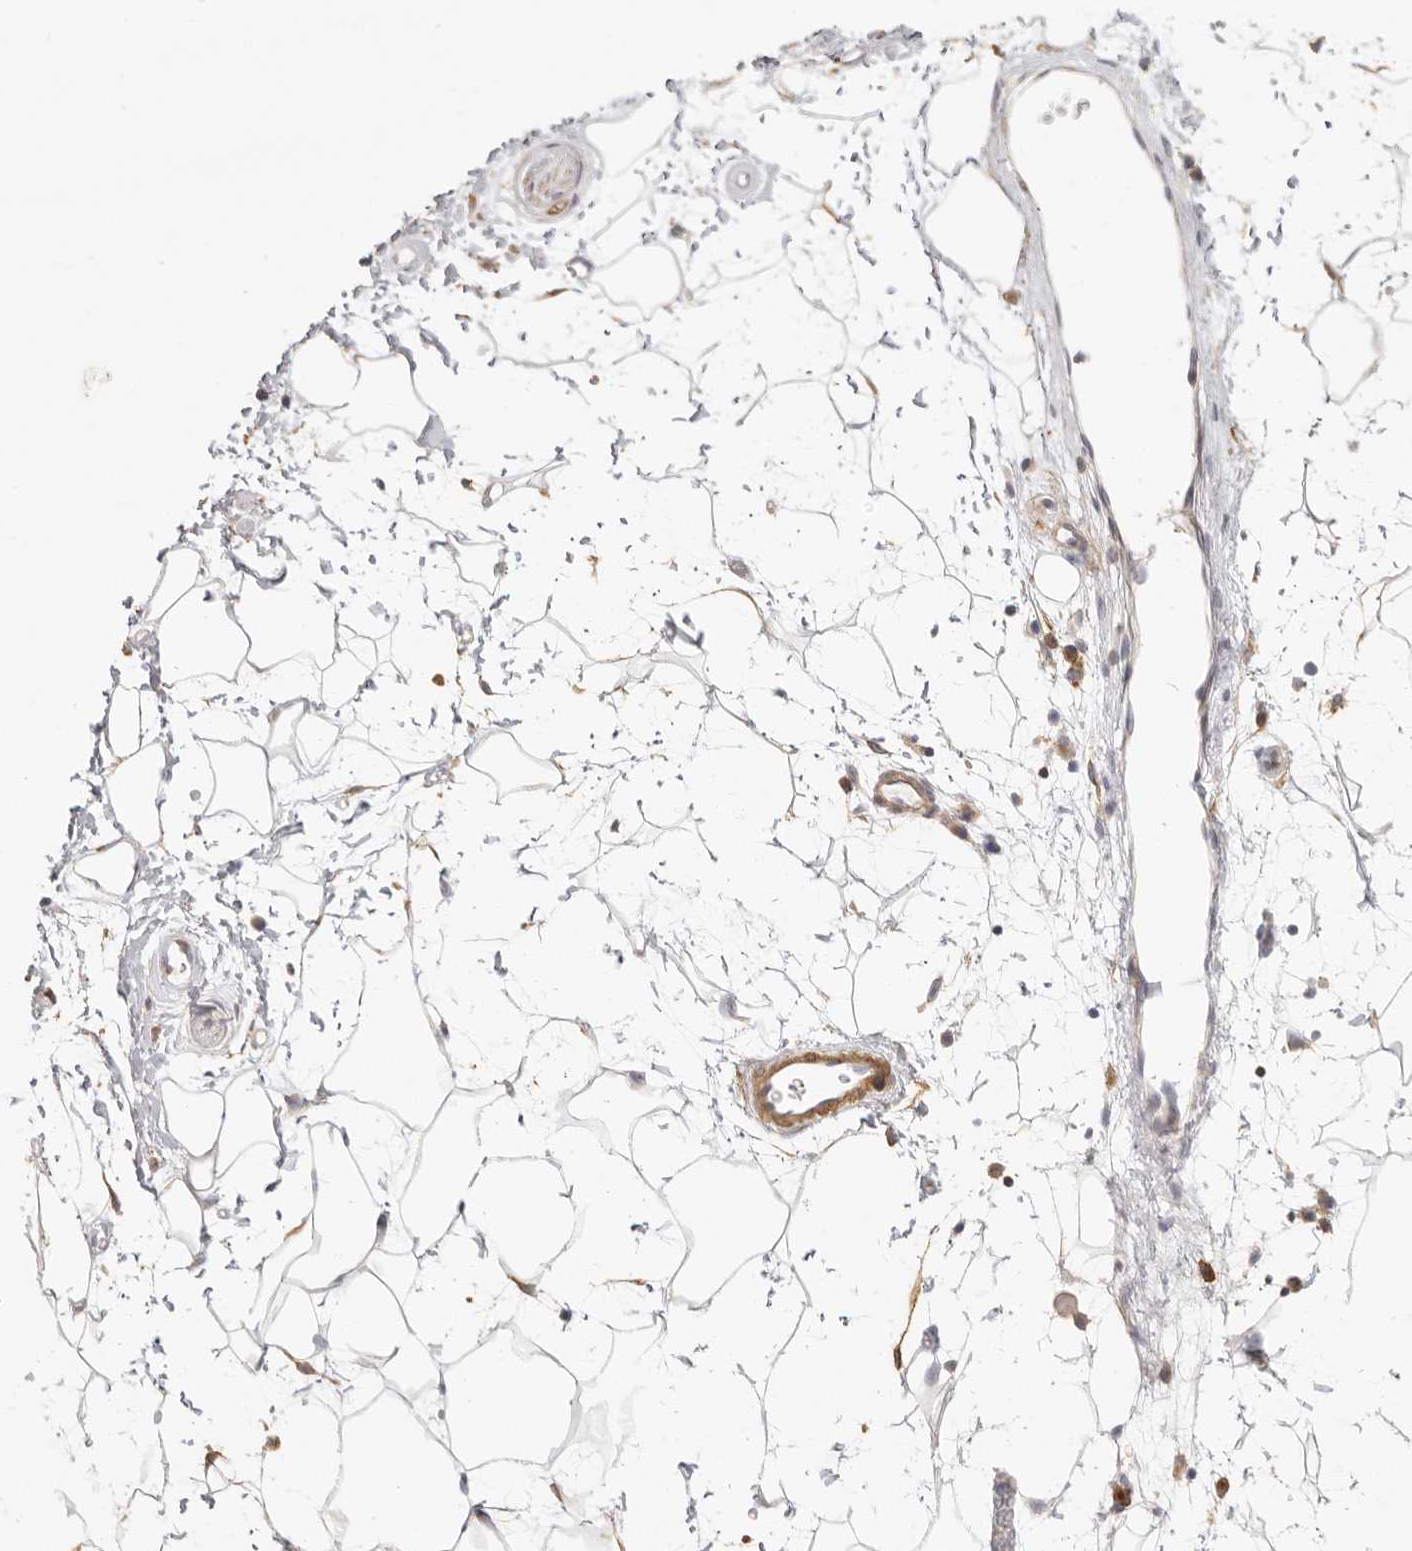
{"staining": {"intensity": "negative", "quantity": "none", "location": "none"}, "tissue": "adipose tissue", "cell_type": "Adipocytes", "image_type": "normal", "snomed": [{"axis": "morphology", "description": "Normal tissue, NOS"}, {"axis": "topography", "description": "Soft tissue"}], "caption": "Adipocytes are negative for protein expression in unremarkable human adipose tissue. The staining is performed using DAB (3,3'-diaminobenzidine) brown chromogen with nuclei counter-stained in using hematoxylin.", "gene": "NIBAN1", "patient": {"sex": "male", "age": 72}}